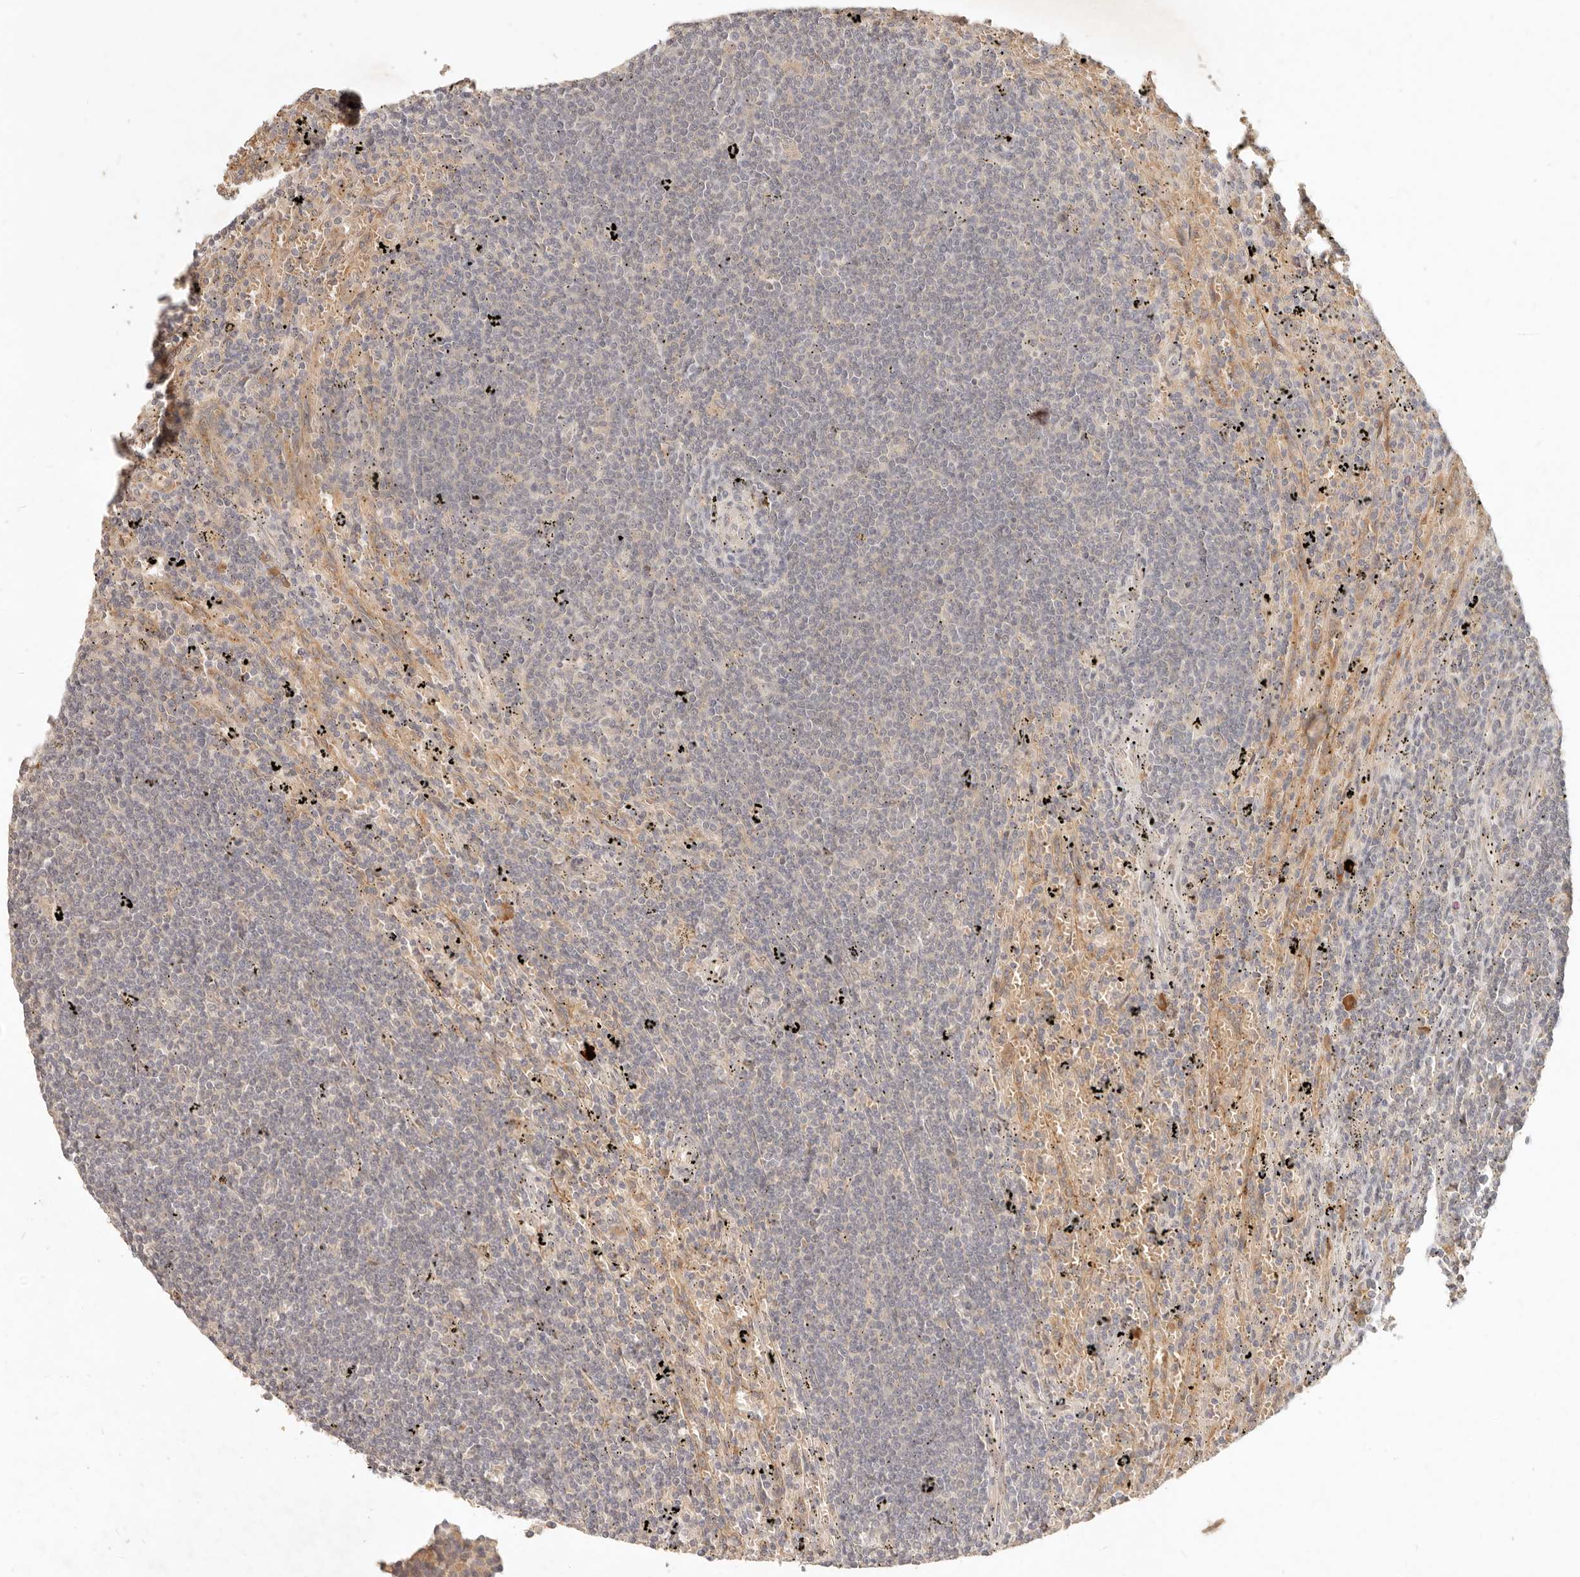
{"staining": {"intensity": "negative", "quantity": "none", "location": "none"}, "tissue": "lymphoma", "cell_type": "Tumor cells", "image_type": "cancer", "snomed": [{"axis": "morphology", "description": "Malignant lymphoma, non-Hodgkin's type, Low grade"}, {"axis": "topography", "description": "Spleen"}], "caption": "Immunohistochemical staining of low-grade malignant lymphoma, non-Hodgkin's type displays no significant expression in tumor cells. (DAB immunohistochemistry visualized using brightfield microscopy, high magnification).", "gene": "UBXN11", "patient": {"sex": "male", "age": 76}}